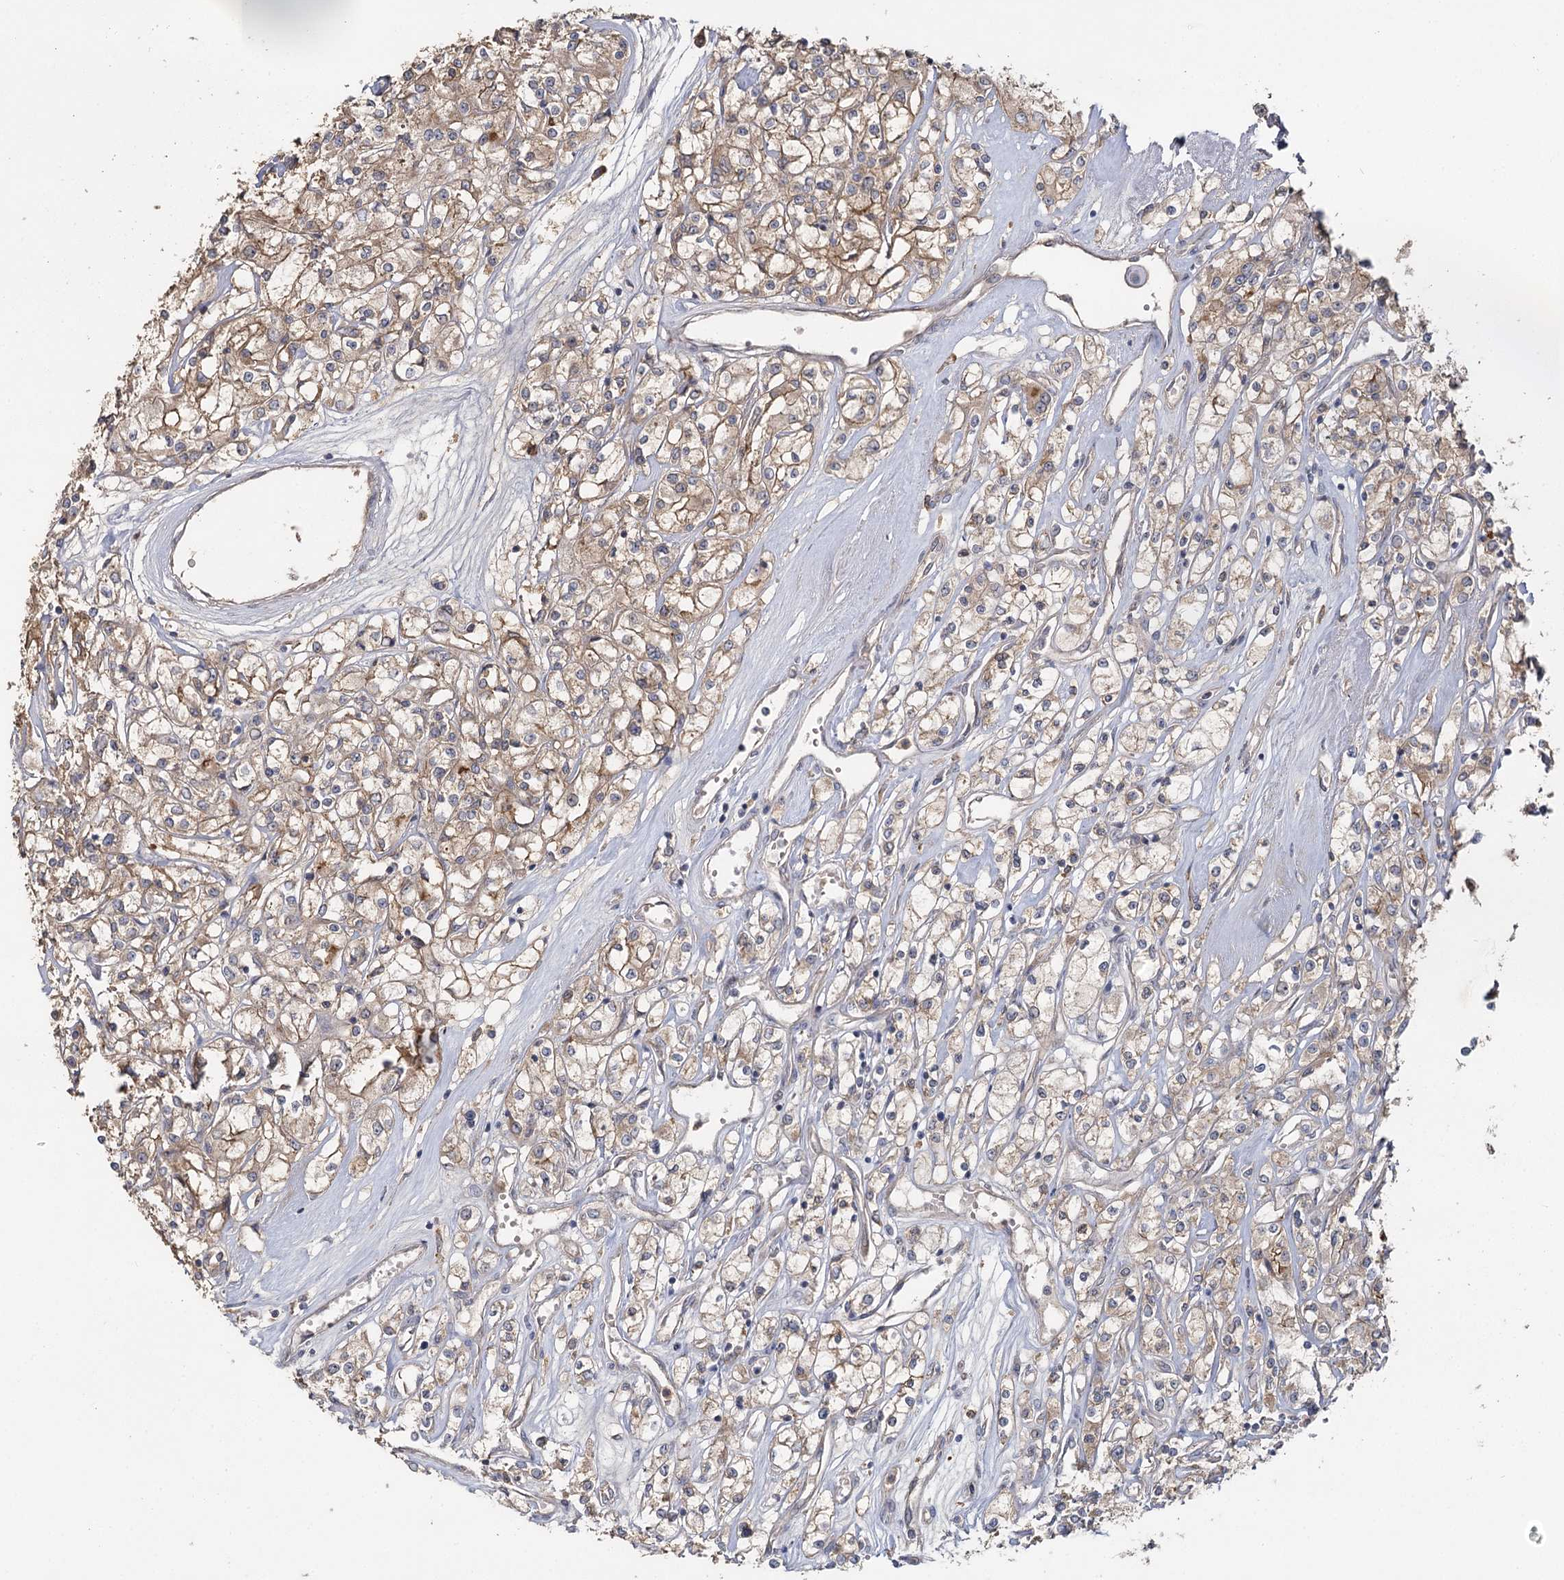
{"staining": {"intensity": "weak", "quantity": ">75%", "location": "cytoplasmic/membranous"}, "tissue": "renal cancer", "cell_type": "Tumor cells", "image_type": "cancer", "snomed": [{"axis": "morphology", "description": "Adenocarcinoma, NOS"}, {"axis": "topography", "description": "Kidney"}], "caption": "Brown immunohistochemical staining in human renal cancer (adenocarcinoma) displays weak cytoplasmic/membranous positivity in approximately >75% of tumor cells.", "gene": "ANGPTL5", "patient": {"sex": "female", "age": 59}}